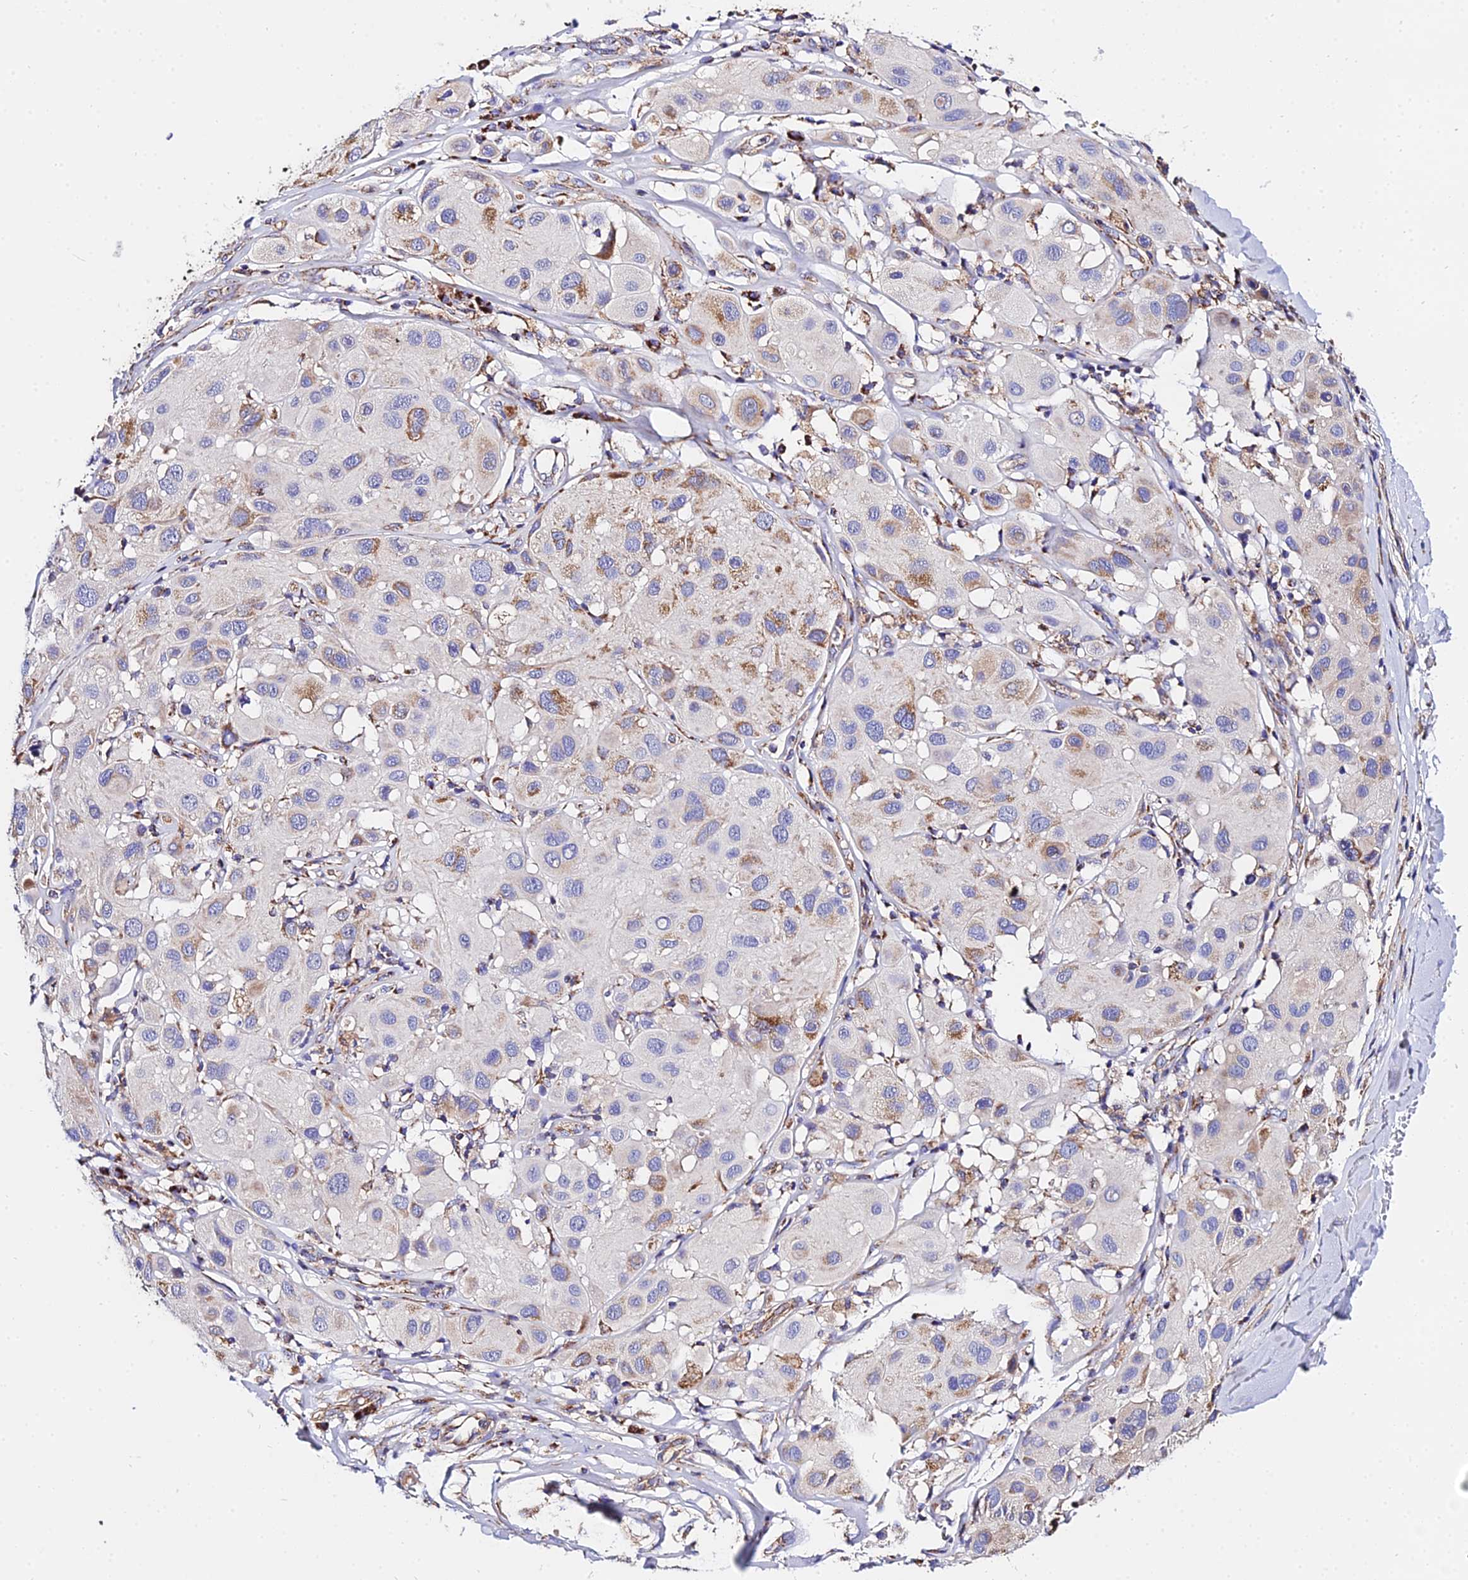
{"staining": {"intensity": "moderate", "quantity": "25%-75%", "location": "cytoplasmic/membranous"}, "tissue": "melanoma", "cell_type": "Tumor cells", "image_type": "cancer", "snomed": [{"axis": "morphology", "description": "Malignant melanoma, Metastatic site"}, {"axis": "topography", "description": "Skin"}], "caption": "The image reveals immunohistochemical staining of malignant melanoma (metastatic site). There is moderate cytoplasmic/membranous expression is seen in about 25%-75% of tumor cells.", "gene": "ZNF573", "patient": {"sex": "male", "age": 41}}